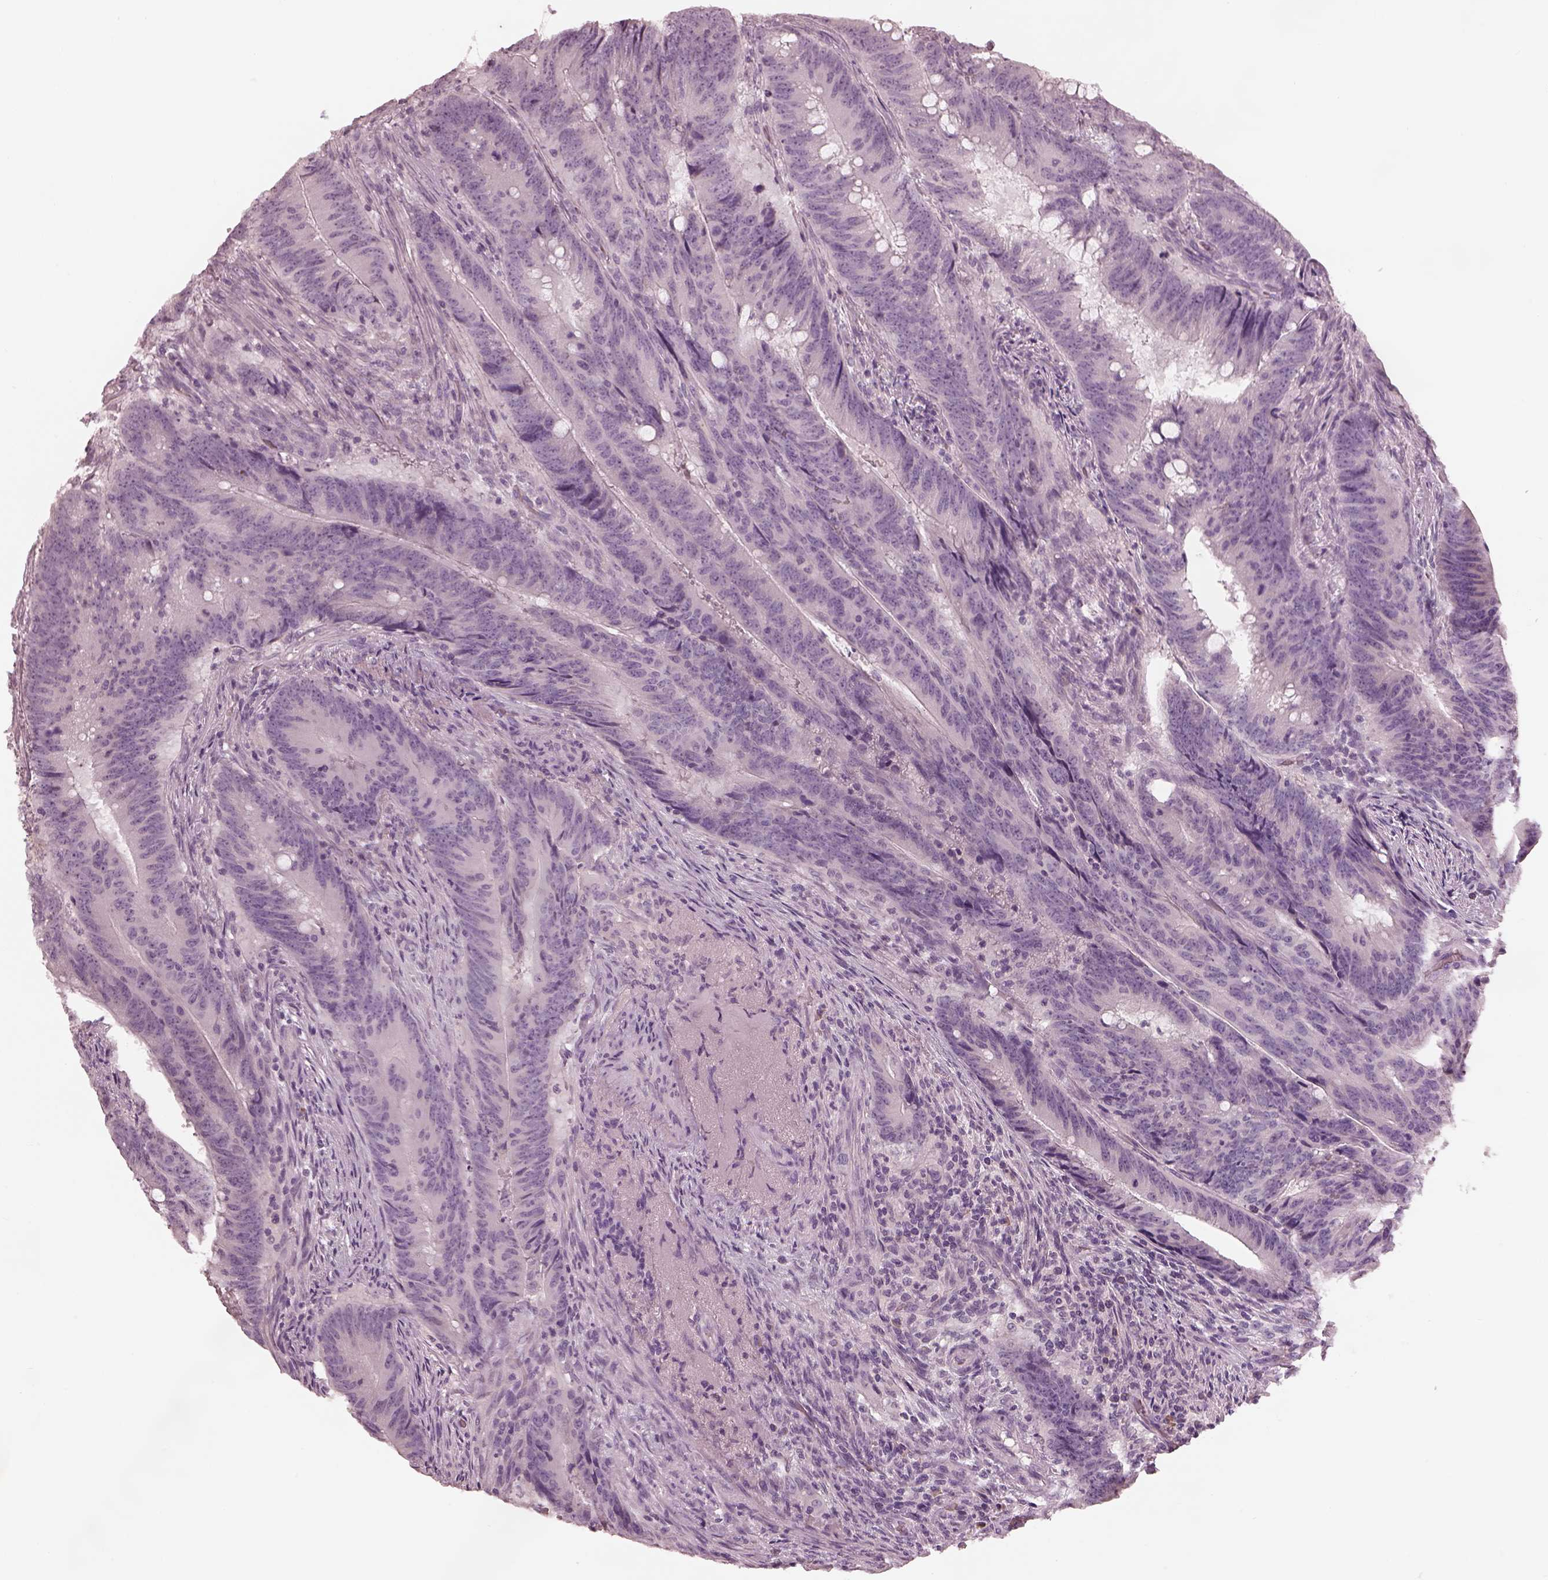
{"staining": {"intensity": "negative", "quantity": "none", "location": "none"}, "tissue": "colorectal cancer", "cell_type": "Tumor cells", "image_type": "cancer", "snomed": [{"axis": "morphology", "description": "Adenocarcinoma, NOS"}, {"axis": "topography", "description": "Colon"}], "caption": "Tumor cells are negative for protein expression in human colorectal cancer (adenocarcinoma).", "gene": "MIA", "patient": {"sex": "female", "age": 87}}